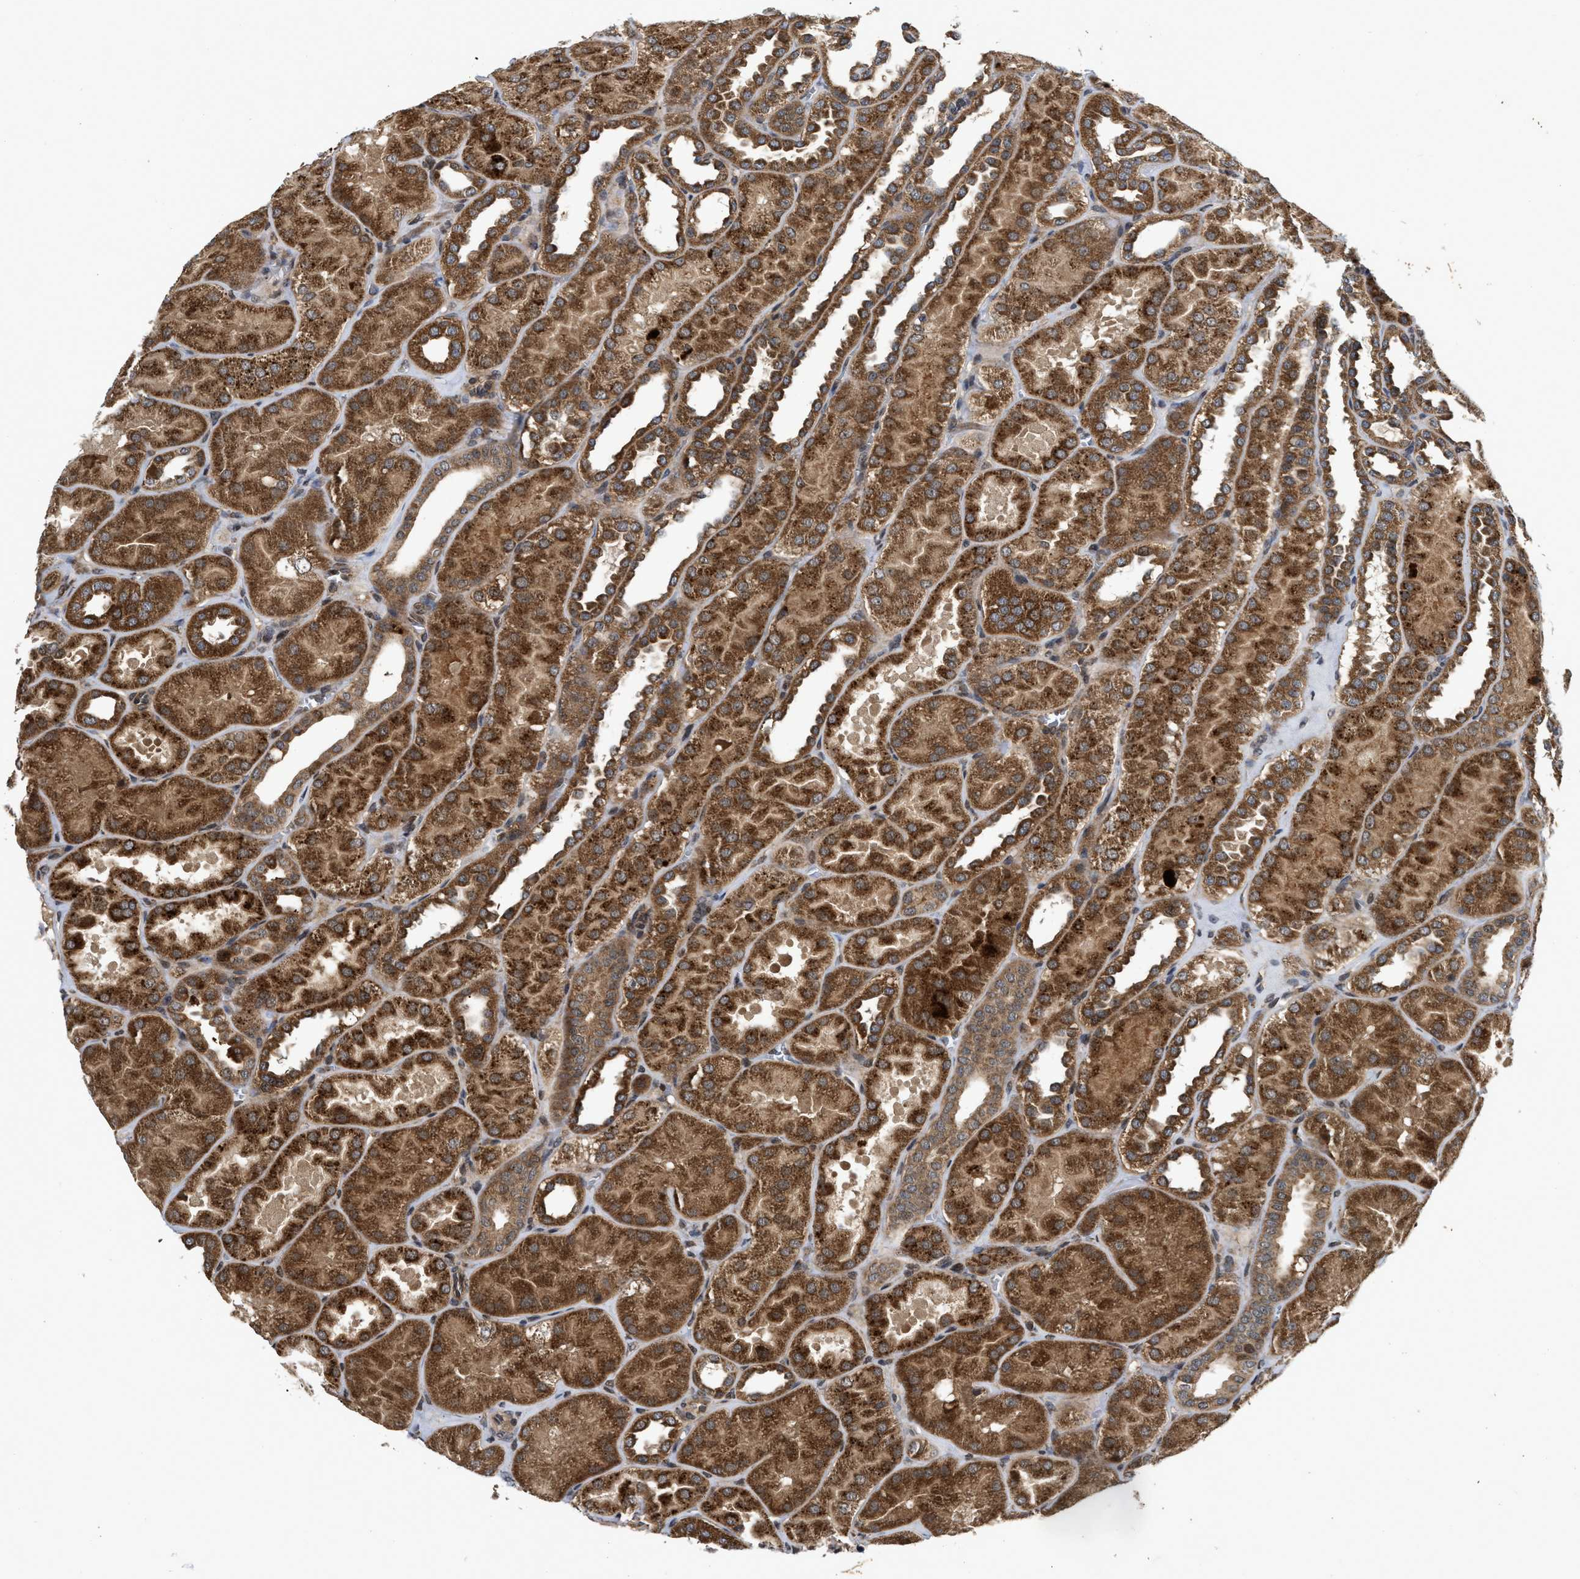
{"staining": {"intensity": "weak", "quantity": "25%-75%", "location": "cytoplasmic/membranous"}, "tissue": "kidney", "cell_type": "Cells in glomeruli", "image_type": "normal", "snomed": [{"axis": "morphology", "description": "Normal tissue, NOS"}, {"axis": "topography", "description": "Kidney"}], "caption": "About 25%-75% of cells in glomeruli in normal kidney demonstrate weak cytoplasmic/membranous protein expression as visualized by brown immunohistochemical staining.", "gene": "CFLAR", "patient": {"sex": "male", "age": 28}}